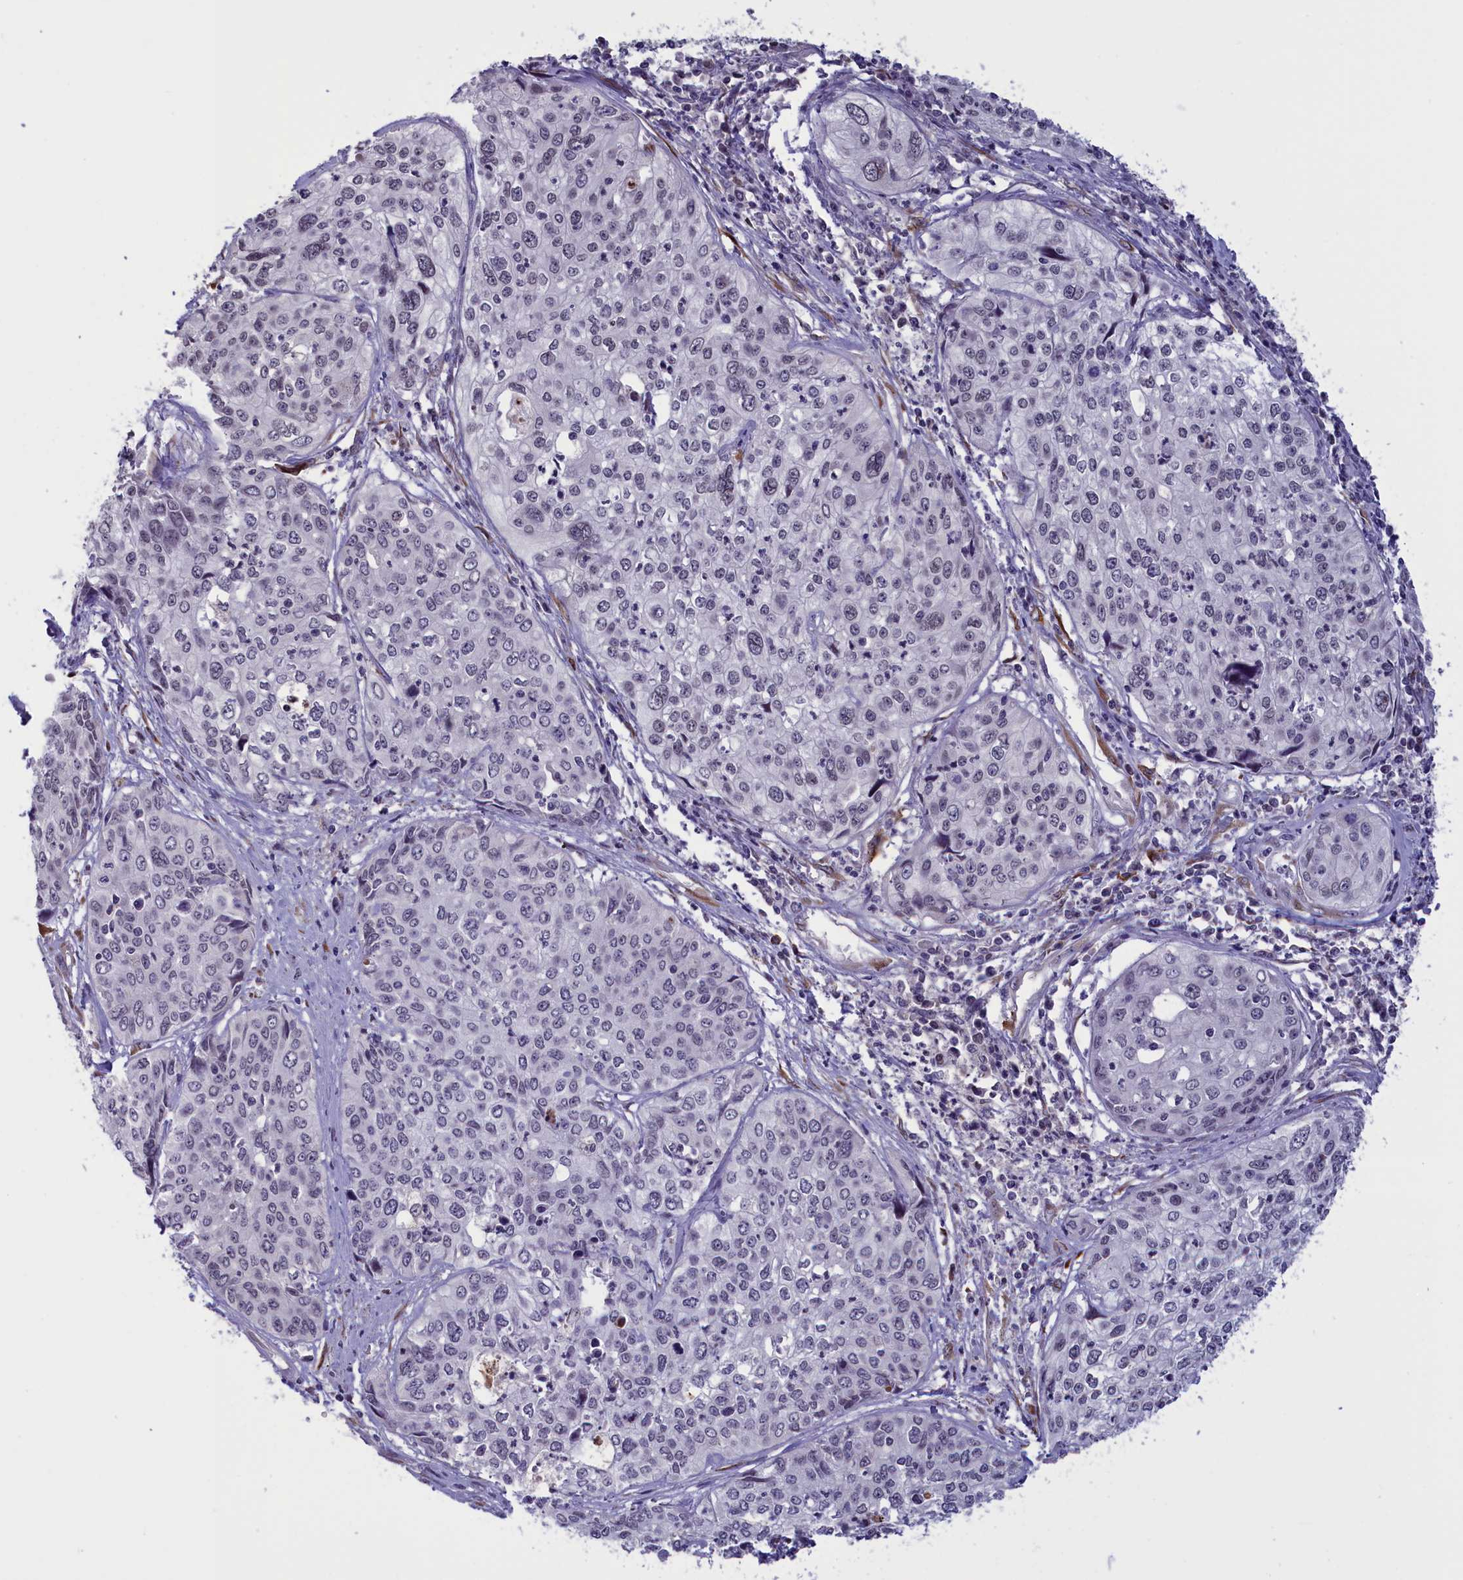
{"staining": {"intensity": "negative", "quantity": "none", "location": "none"}, "tissue": "cervical cancer", "cell_type": "Tumor cells", "image_type": "cancer", "snomed": [{"axis": "morphology", "description": "Squamous cell carcinoma, NOS"}, {"axis": "topography", "description": "Cervix"}], "caption": "Cervical cancer (squamous cell carcinoma) was stained to show a protein in brown. There is no significant expression in tumor cells.", "gene": "PARS2", "patient": {"sex": "female", "age": 31}}